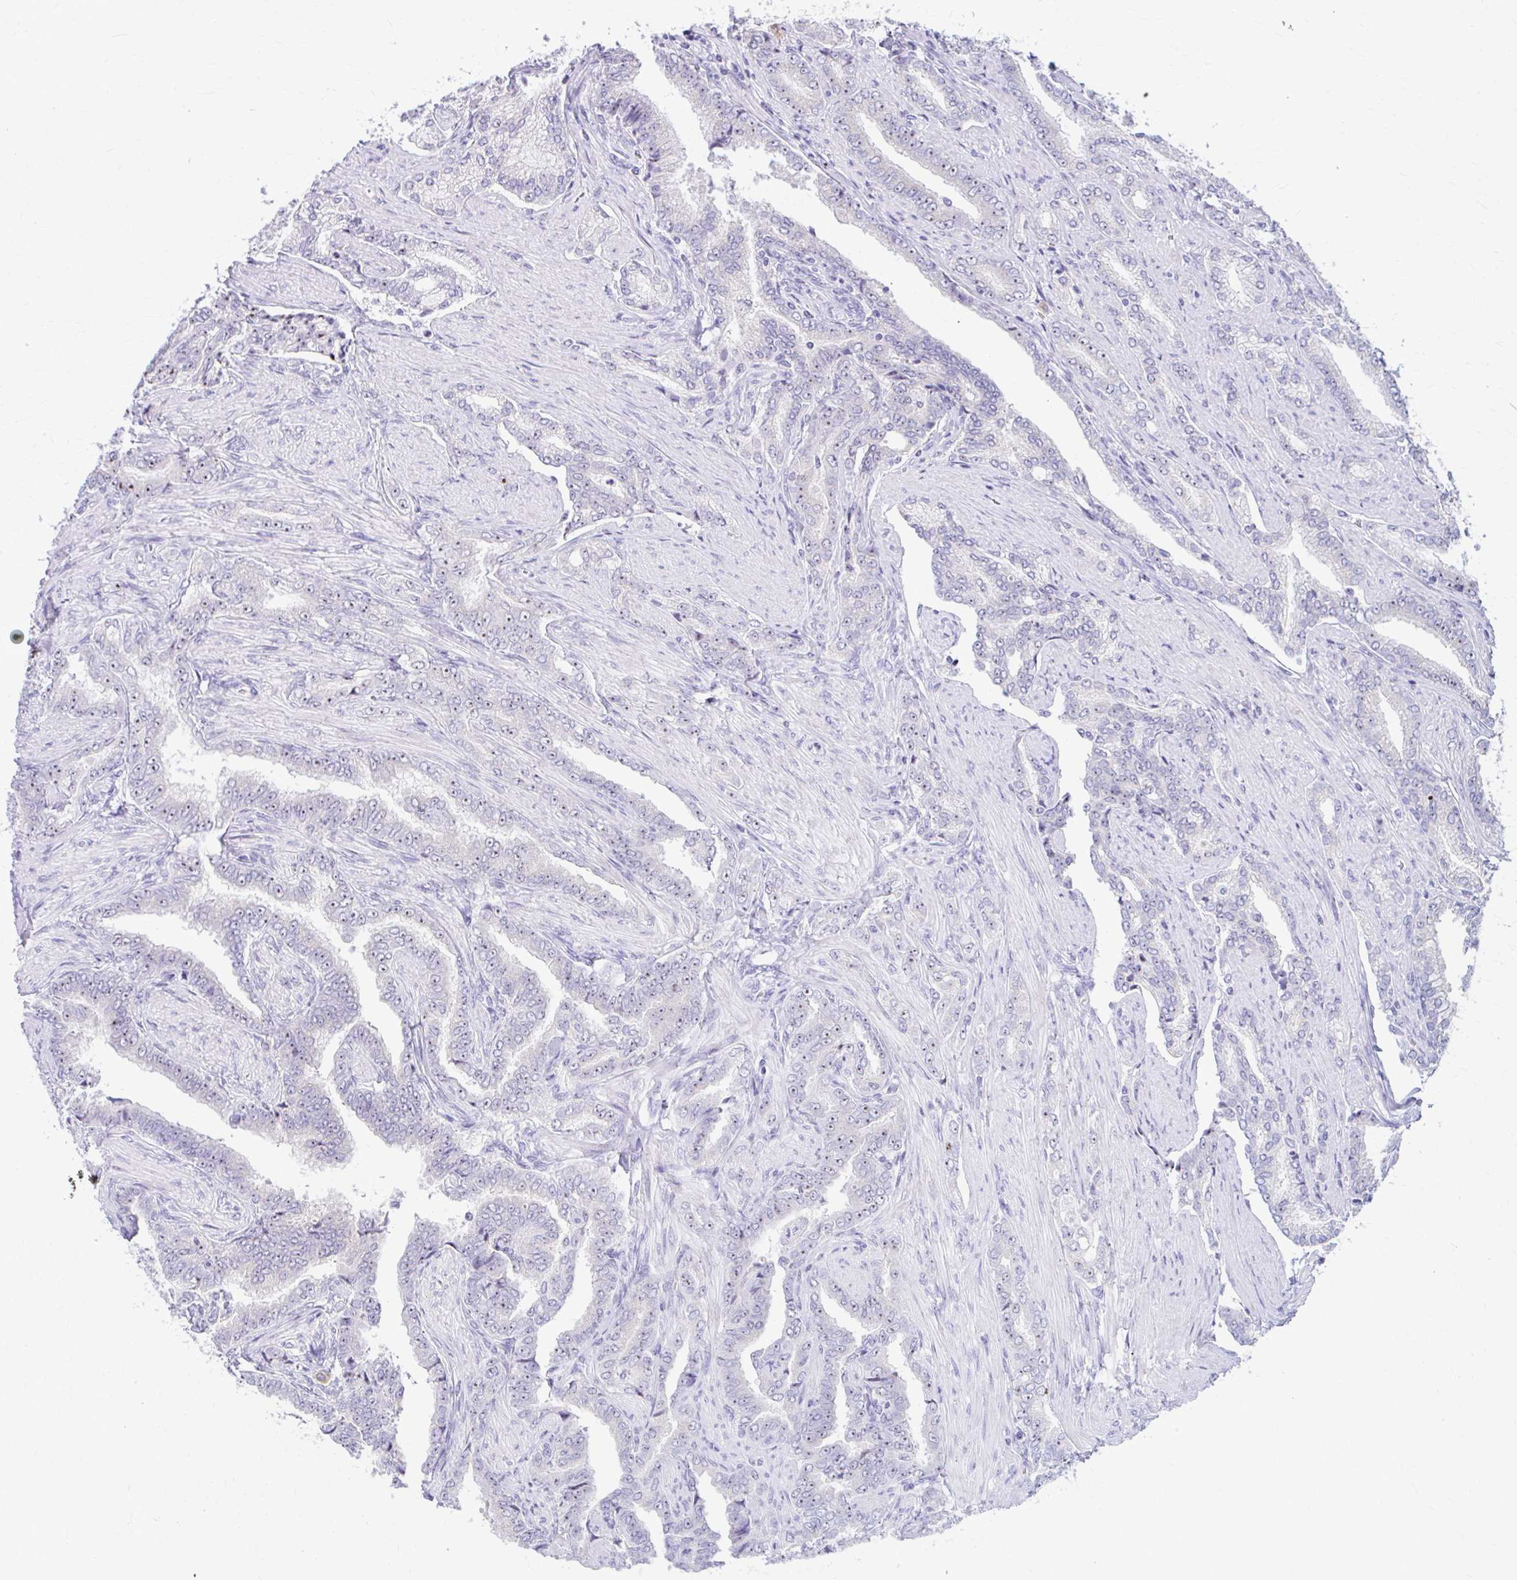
{"staining": {"intensity": "moderate", "quantity": ">75%", "location": "nuclear"}, "tissue": "prostate cancer", "cell_type": "Tumor cells", "image_type": "cancer", "snomed": [{"axis": "morphology", "description": "Adenocarcinoma, High grade"}, {"axis": "topography", "description": "Prostate"}], "caption": "About >75% of tumor cells in adenocarcinoma (high-grade) (prostate) demonstrate moderate nuclear protein staining as visualized by brown immunohistochemical staining.", "gene": "FTSJ3", "patient": {"sex": "male", "age": 72}}